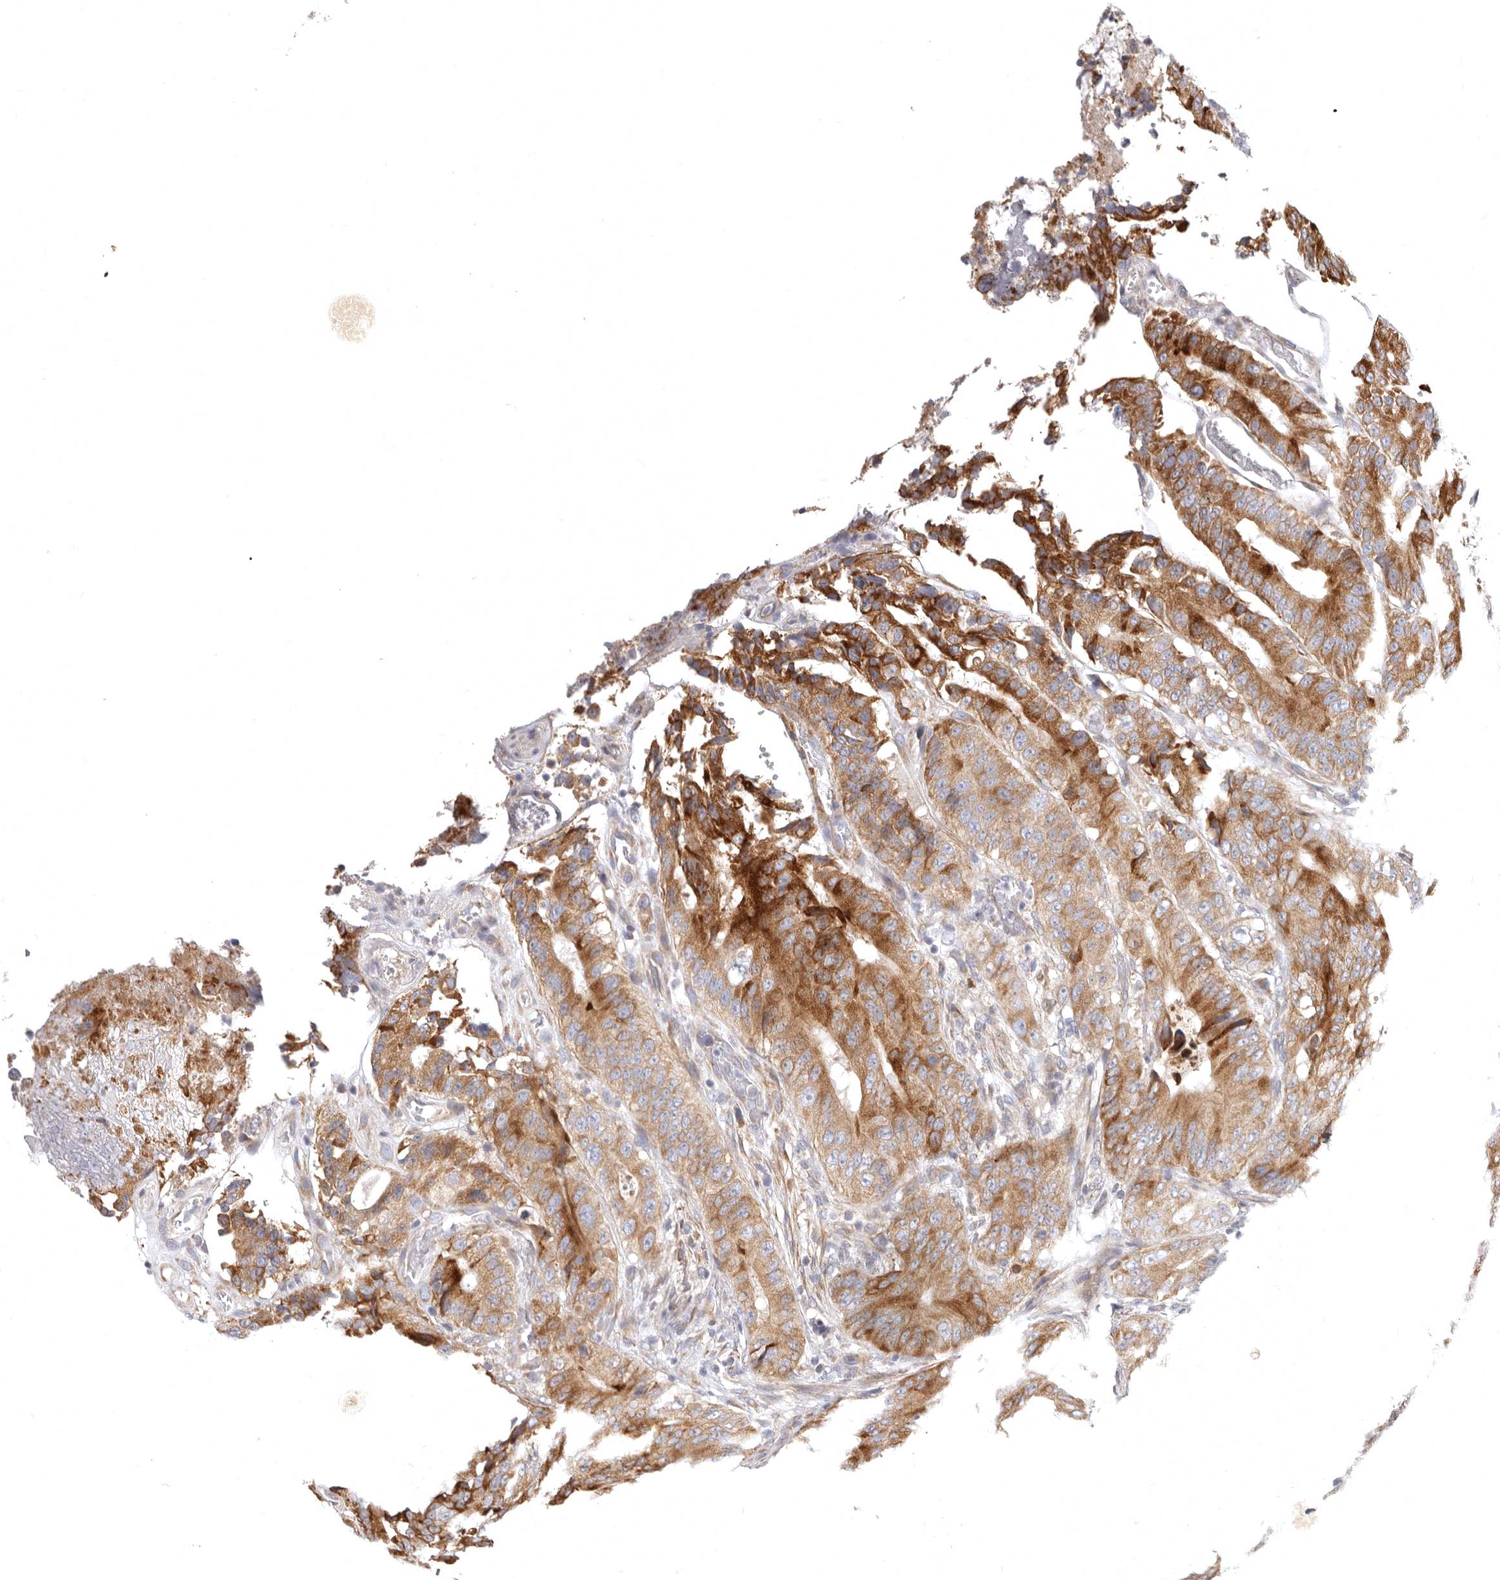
{"staining": {"intensity": "moderate", "quantity": ">75%", "location": "cytoplasmic/membranous"}, "tissue": "colorectal cancer", "cell_type": "Tumor cells", "image_type": "cancer", "snomed": [{"axis": "morphology", "description": "Adenocarcinoma, NOS"}, {"axis": "topography", "description": "Colon"}], "caption": "Immunohistochemical staining of human colorectal cancer demonstrates moderate cytoplasmic/membranous protein positivity in approximately >75% of tumor cells. (DAB IHC, brown staining for protein, blue staining for nuclei).", "gene": "TFB2M", "patient": {"sex": "male", "age": 83}}